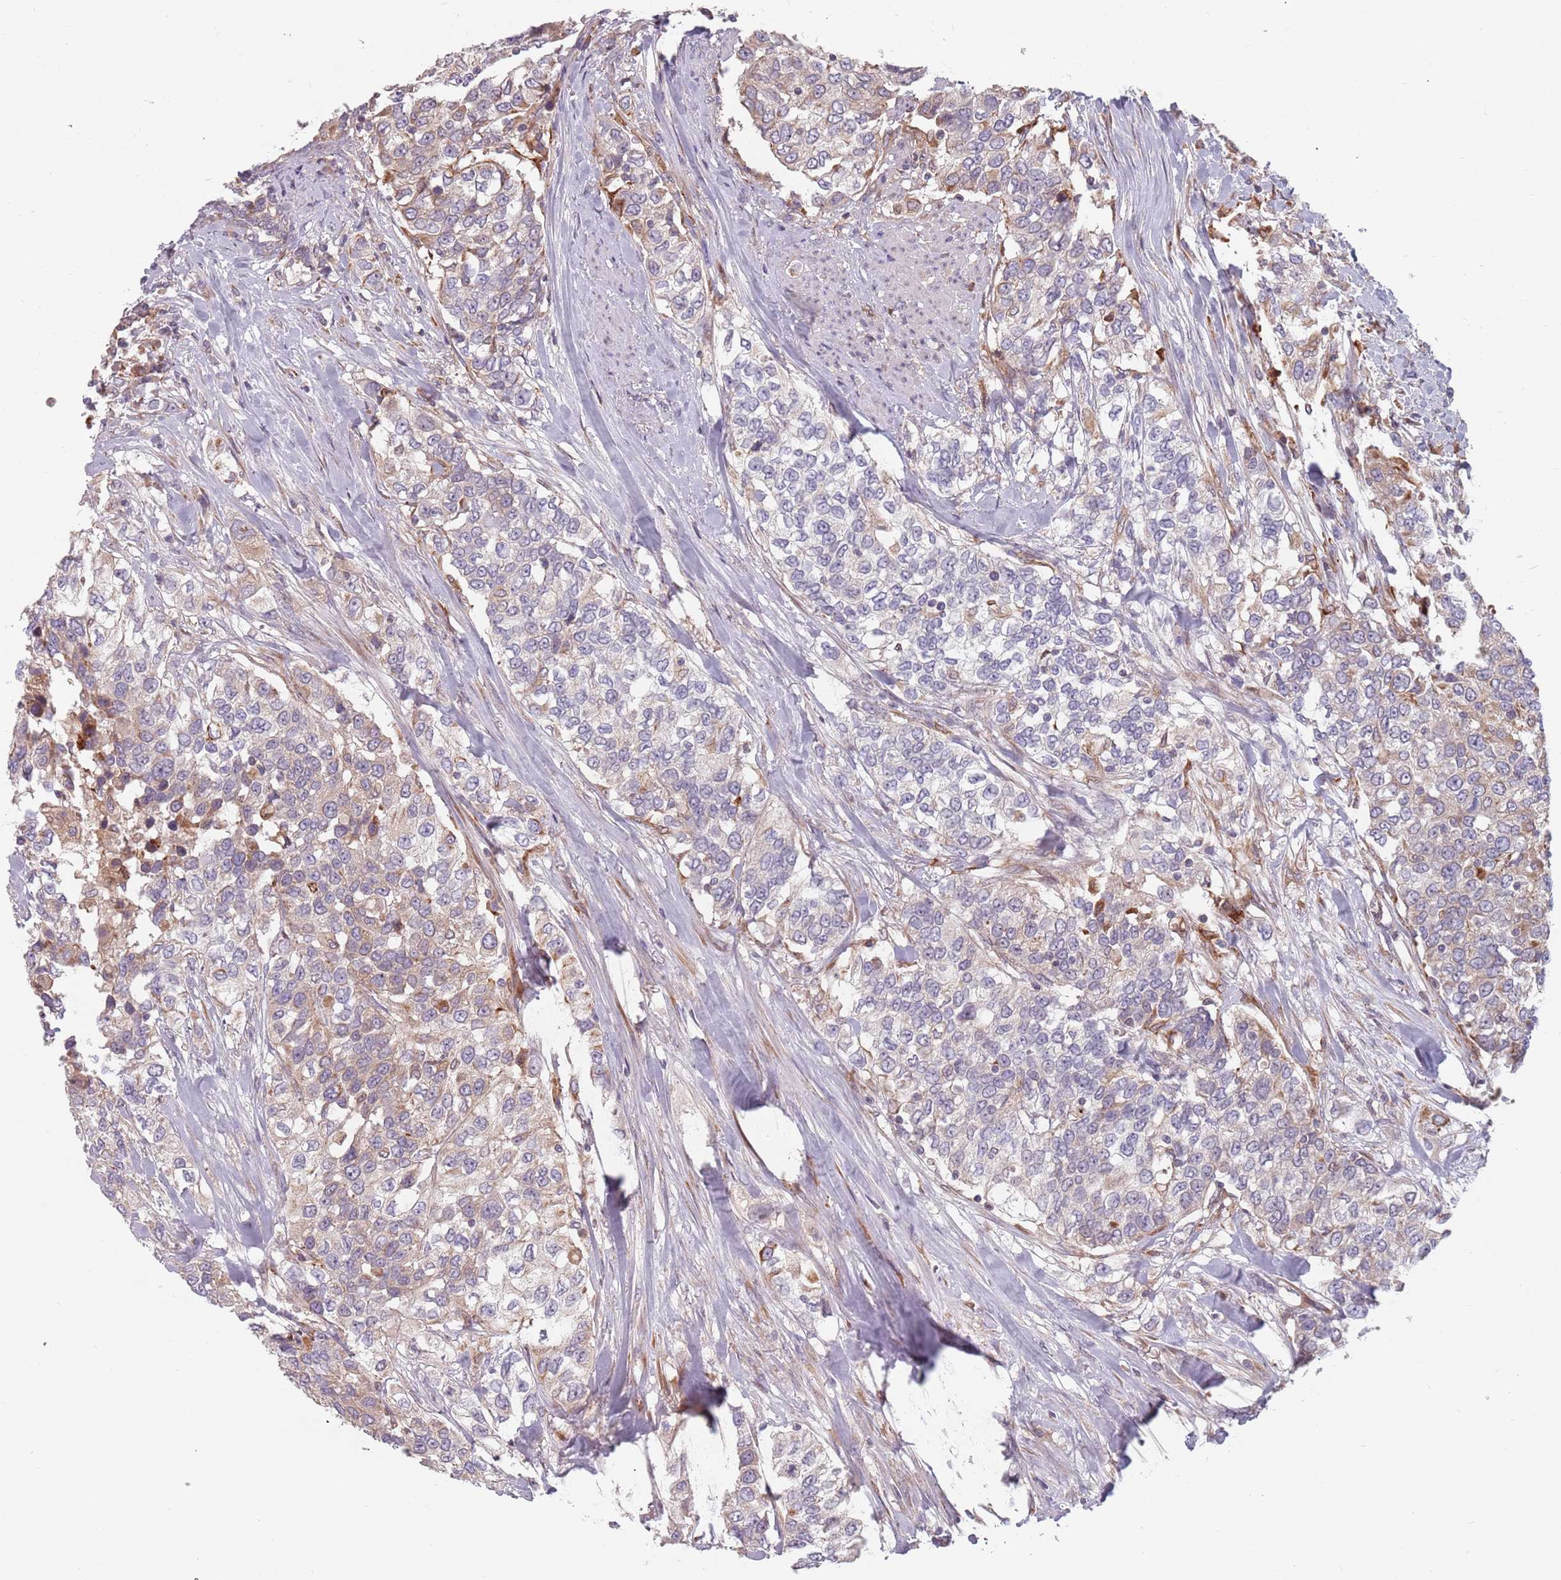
{"staining": {"intensity": "weak", "quantity": "25%-75%", "location": "cytoplasmic/membranous"}, "tissue": "urothelial cancer", "cell_type": "Tumor cells", "image_type": "cancer", "snomed": [{"axis": "morphology", "description": "Urothelial carcinoma, High grade"}, {"axis": "topography", "description": "Urinary bladder"}], "caption": "Human high-grade urothelial carcinoma stained with a protein marker displays weak staining in tumor cells.", "gene": "ADAL", "patient": {"sex": "female", "age": 80}}